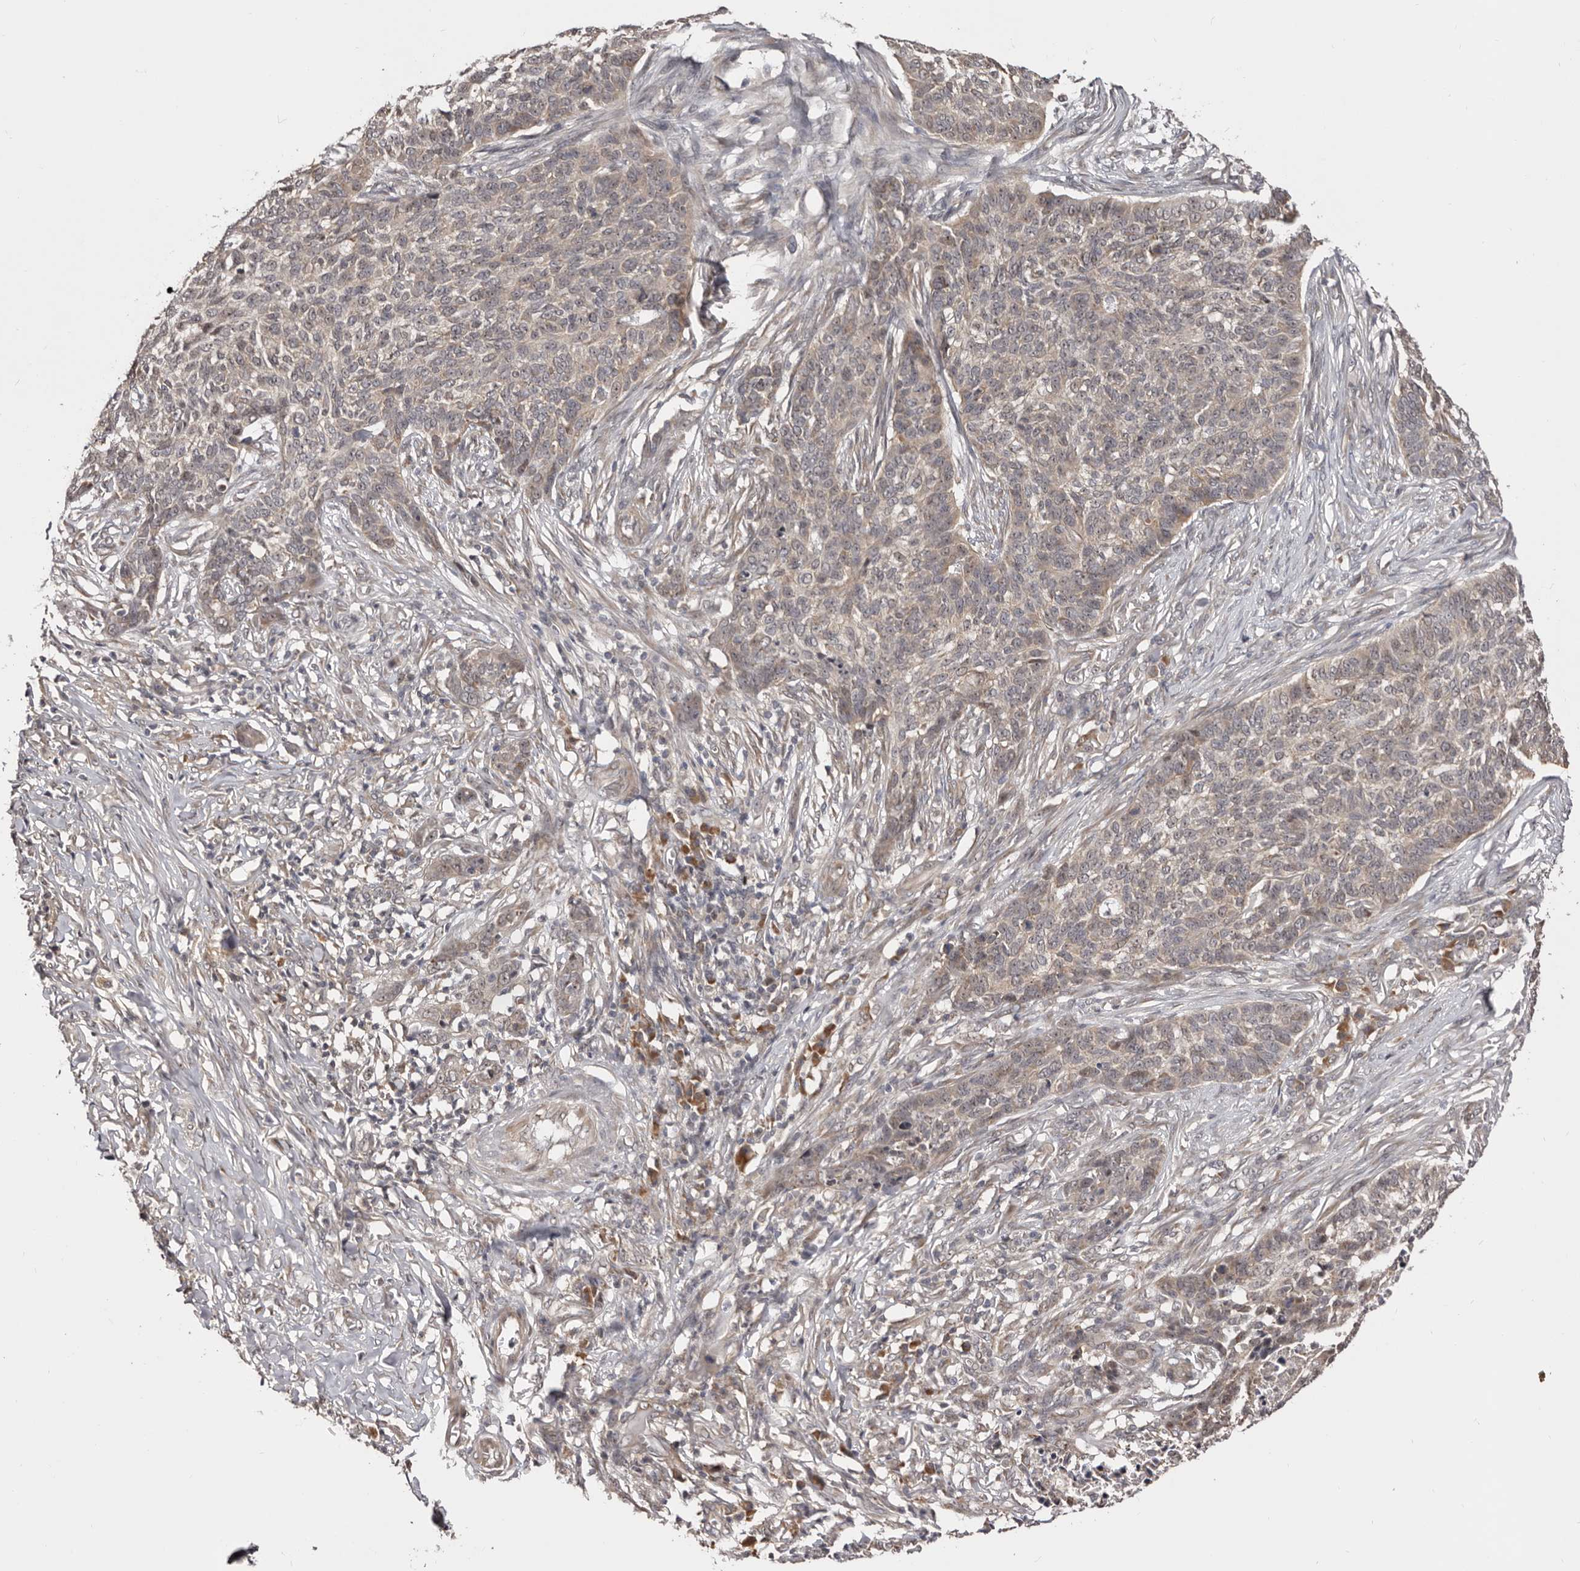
{"staining": {"intensity": "weak", "quantity": "25%-75%", "location": "cytoplasmic/membranous,nuclear"}, "tissue": "skin cancer", "cell_type": "Tumor cells", "image_type": "cancer", "snomed": [{"axis": "morphology", "description": "Basal cell carcinoma"}, {"axis": "topography", "description": "Skin"}], "caption": "DAB immunohistochemical staining of skin basal cell carcinoma shows weak cytoplasmic/membranous and nuclear protein positivity in about 25%-75% of tumor cells.", "gene": "NOL12", "patient": {"sex": "male", "age": 85}}